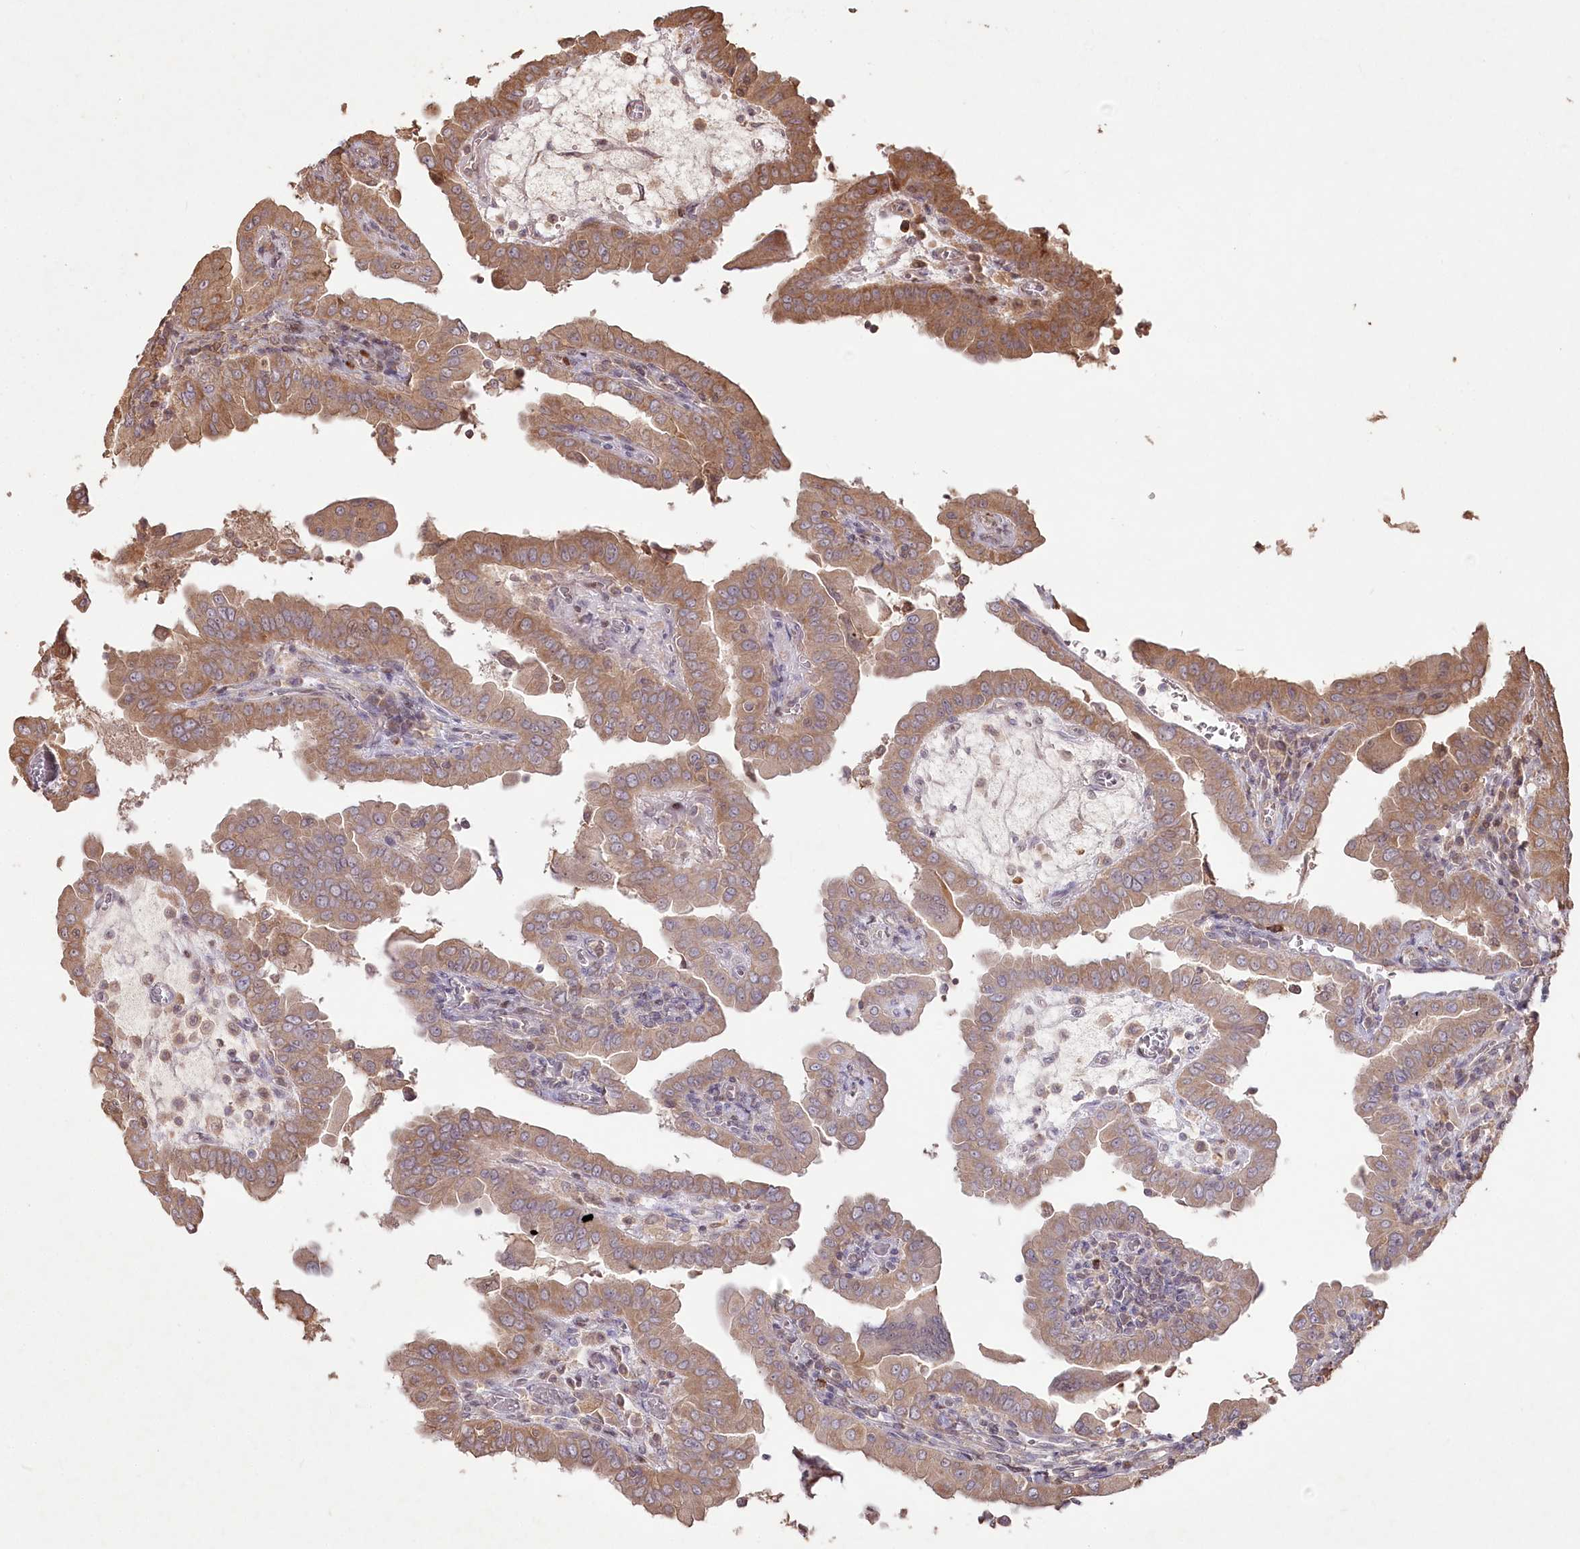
{"staining": {"intensity": "moderate", "quantity": ">75%", "location": "cytoplasmic/membranous"}, "tissue": "thyroid cancer", "cell_type": "Tumor cells", "image_type": "cancer", "snomed": [{"axis": "morphology", "description": "Papillary adenocarcinoma, NOS"}, {"axis": "topography", "description": "Thyroid gland"}], "caption": "Thyroid papillary adenocarcinoma stained for a protein (brown) demonstrates moderate cytoplasmic/membranous positive positivity in about >75% of tumor cells.", "gene": "PSTK", "patient": {"sex": "male", "age": 33}}